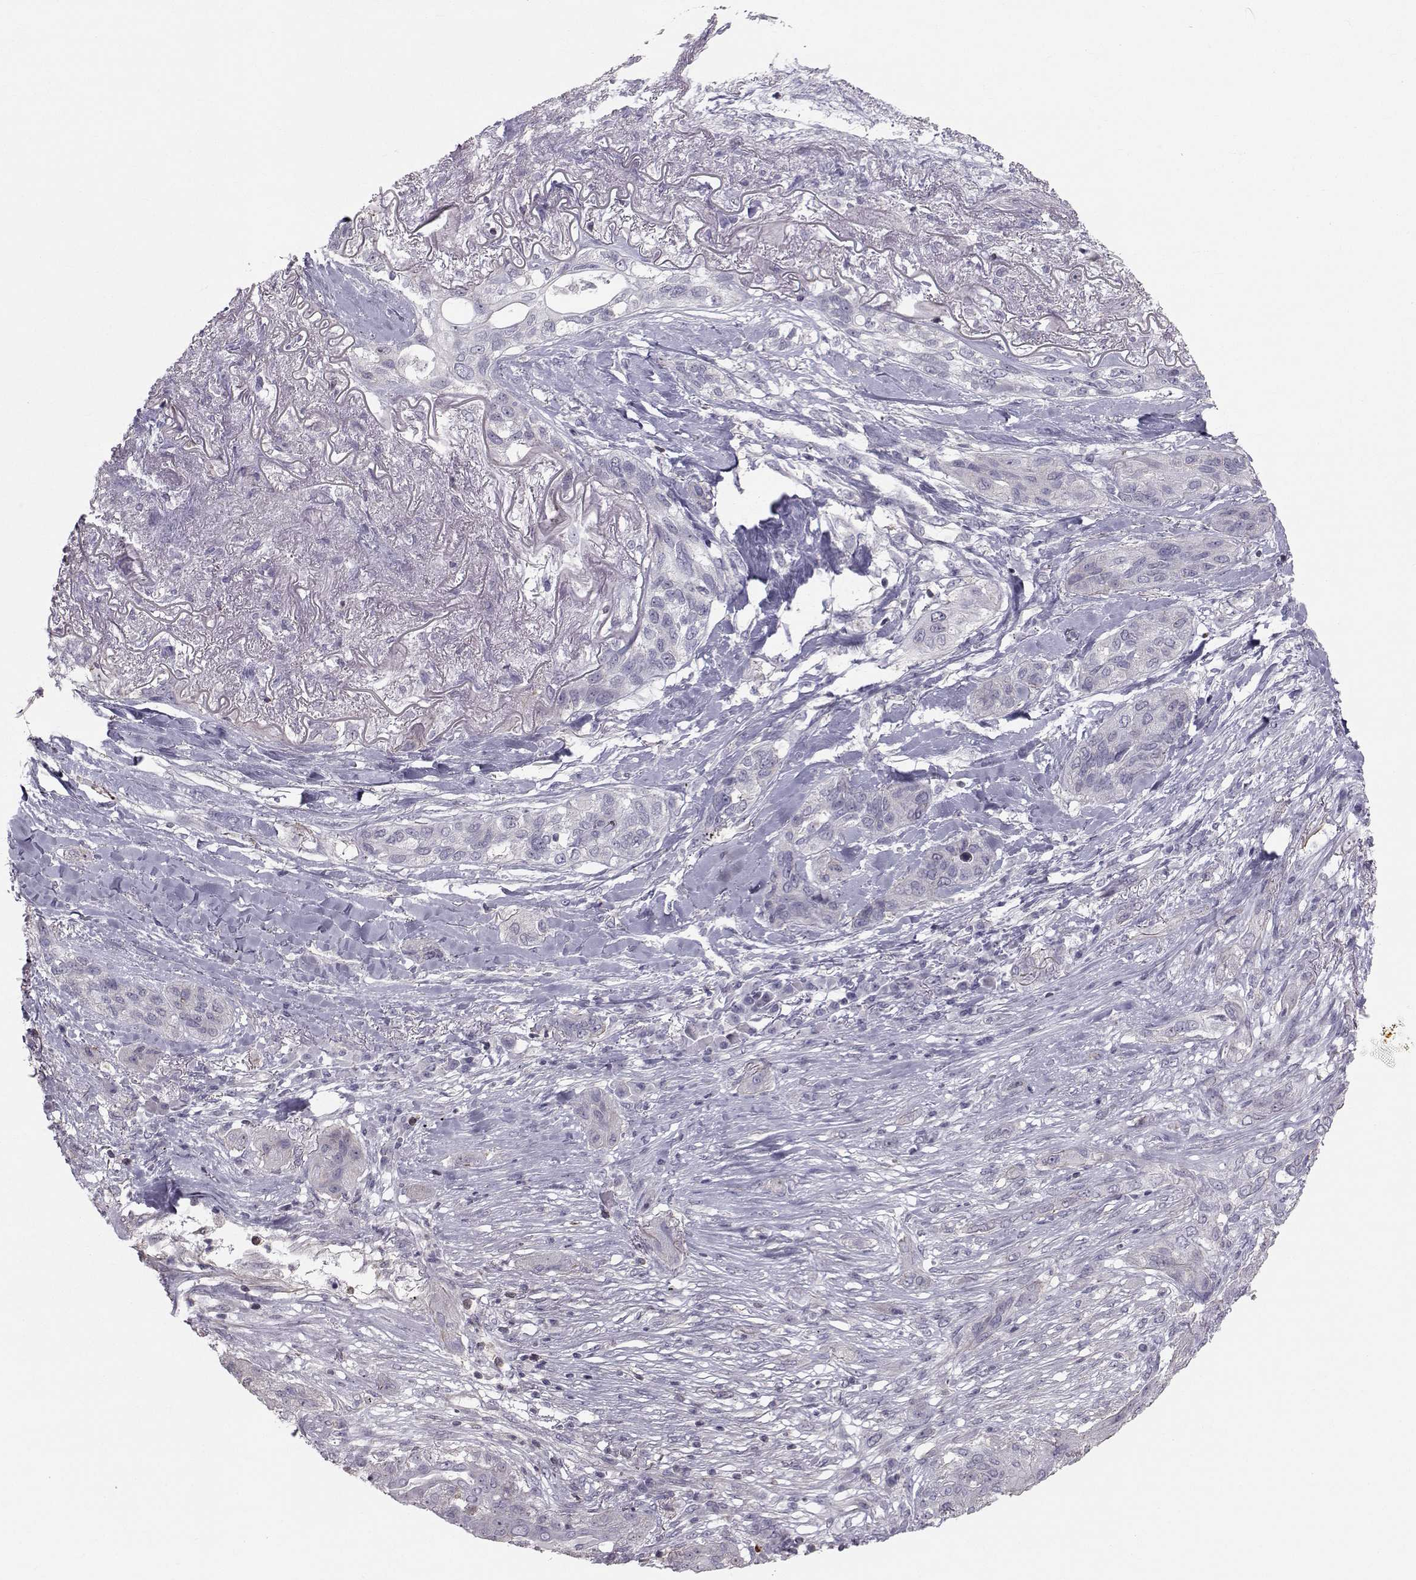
{"staining": {"intensity": "negative", "quantity": "none", "location": "none"}, "tissue": "lung cancer", "cell_type": "Tumor cells", "image_type": "cancer", "snomed": [{"axis": "morphology", "description": "Squamous cell carcinoma, NOS"}, {"axis": "topography", "description": "Lung"}], "caption": "IHC of human lung cancer (squamous cell carcinoma) displays no staining in tumor cells. Brightfield microscopy of immunohistochemistry stained with DAB (3,3'-diaminobenzidine) (brown) and hematoxylin (blue), captured at high magnification.", "gene": "GARIN3", "patient": {"sex": "female", "age": 70}}